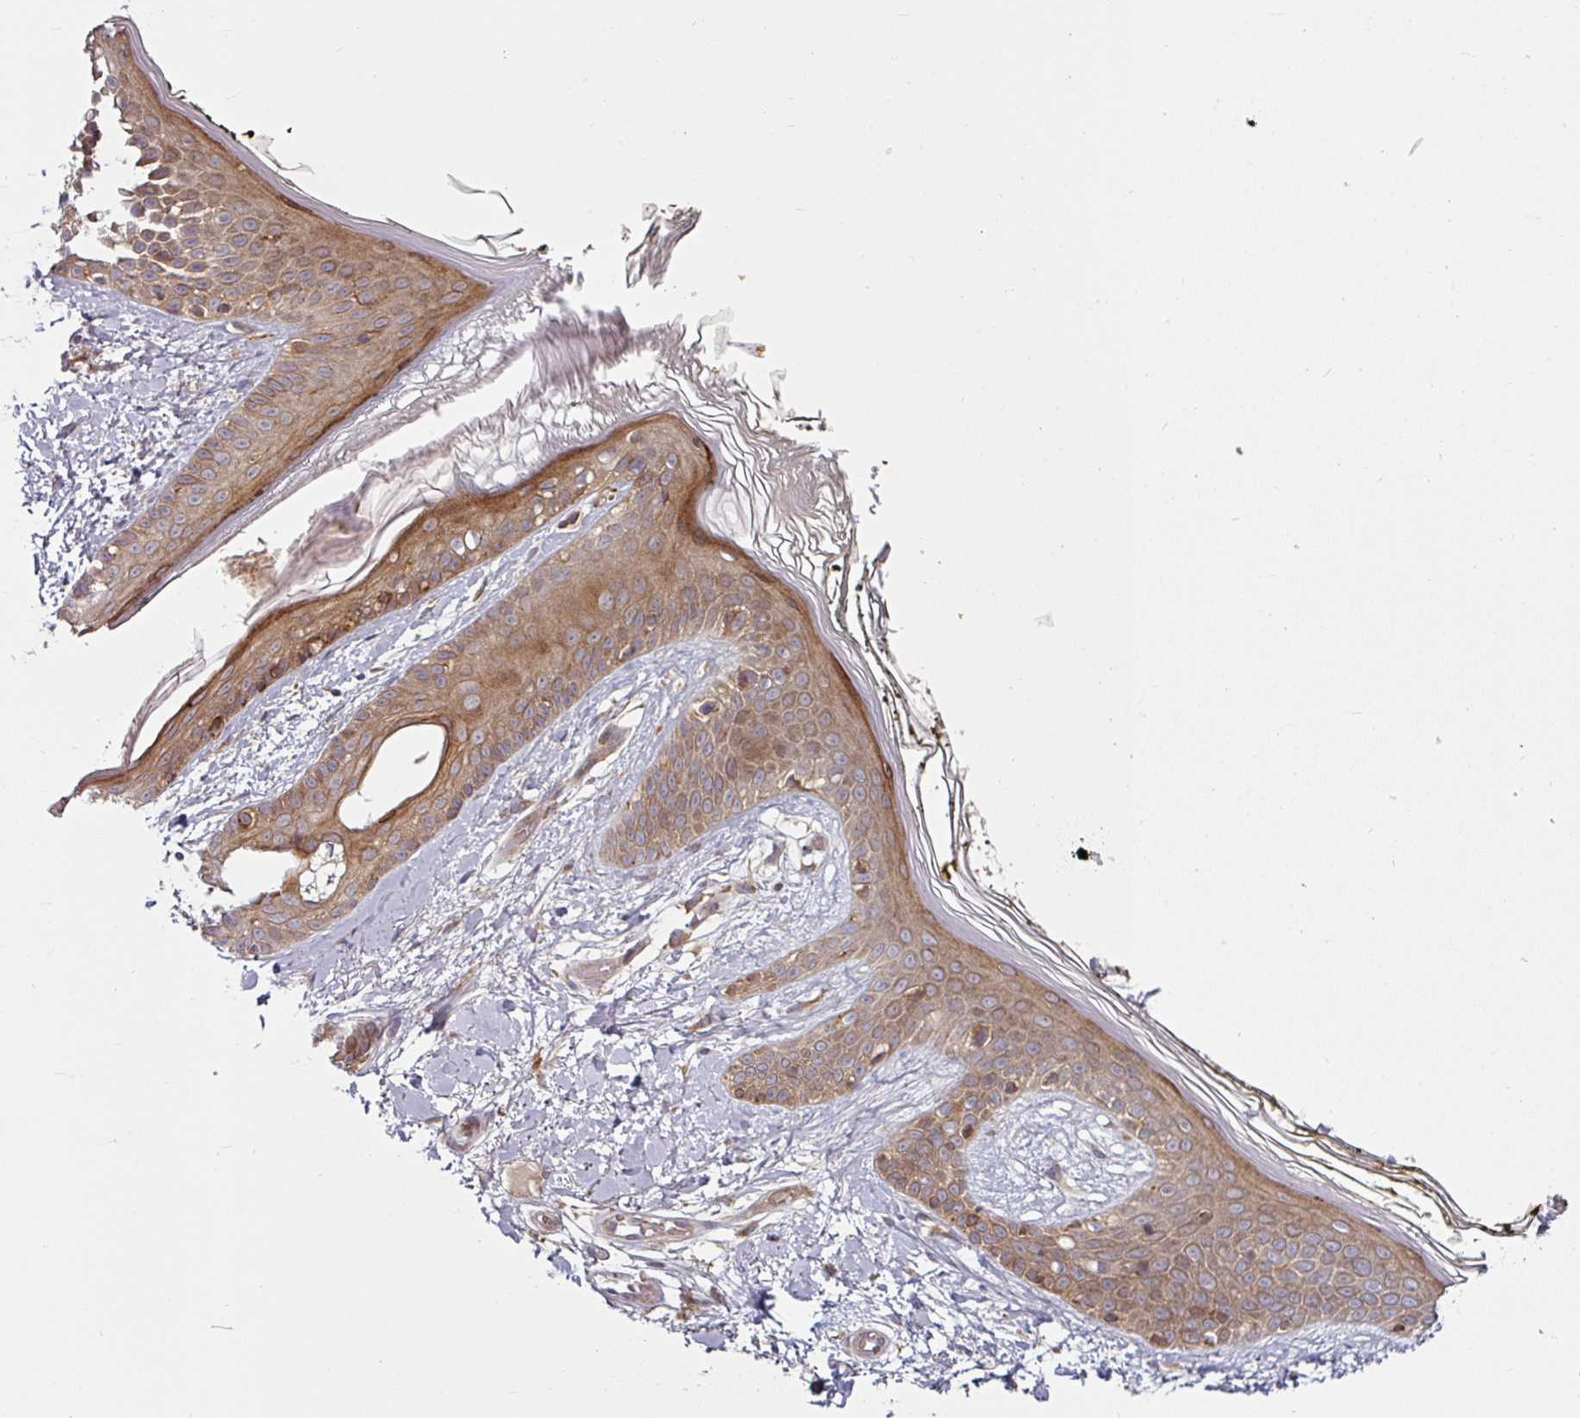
{"staining": {"intensity": "strong", "quantity": ">75%", "location": "cytoplasmic/membranous"}, "tissue": "skin", "cell_type": "Fibroblasts", "image_type": "normal", "snomed": [{"axis": "morphology", "description": "Normal tissue, NOS"}, {"axis": "topography", "description": "Skin"}], "caption": "Immunohistochemical staining of benign skin reveals high levels of strong cytoplasmic/membranous staining in about >75% of fibroblasts.", "gene": "RAB5A", "patient": {"sex": "female", "age": 34}}